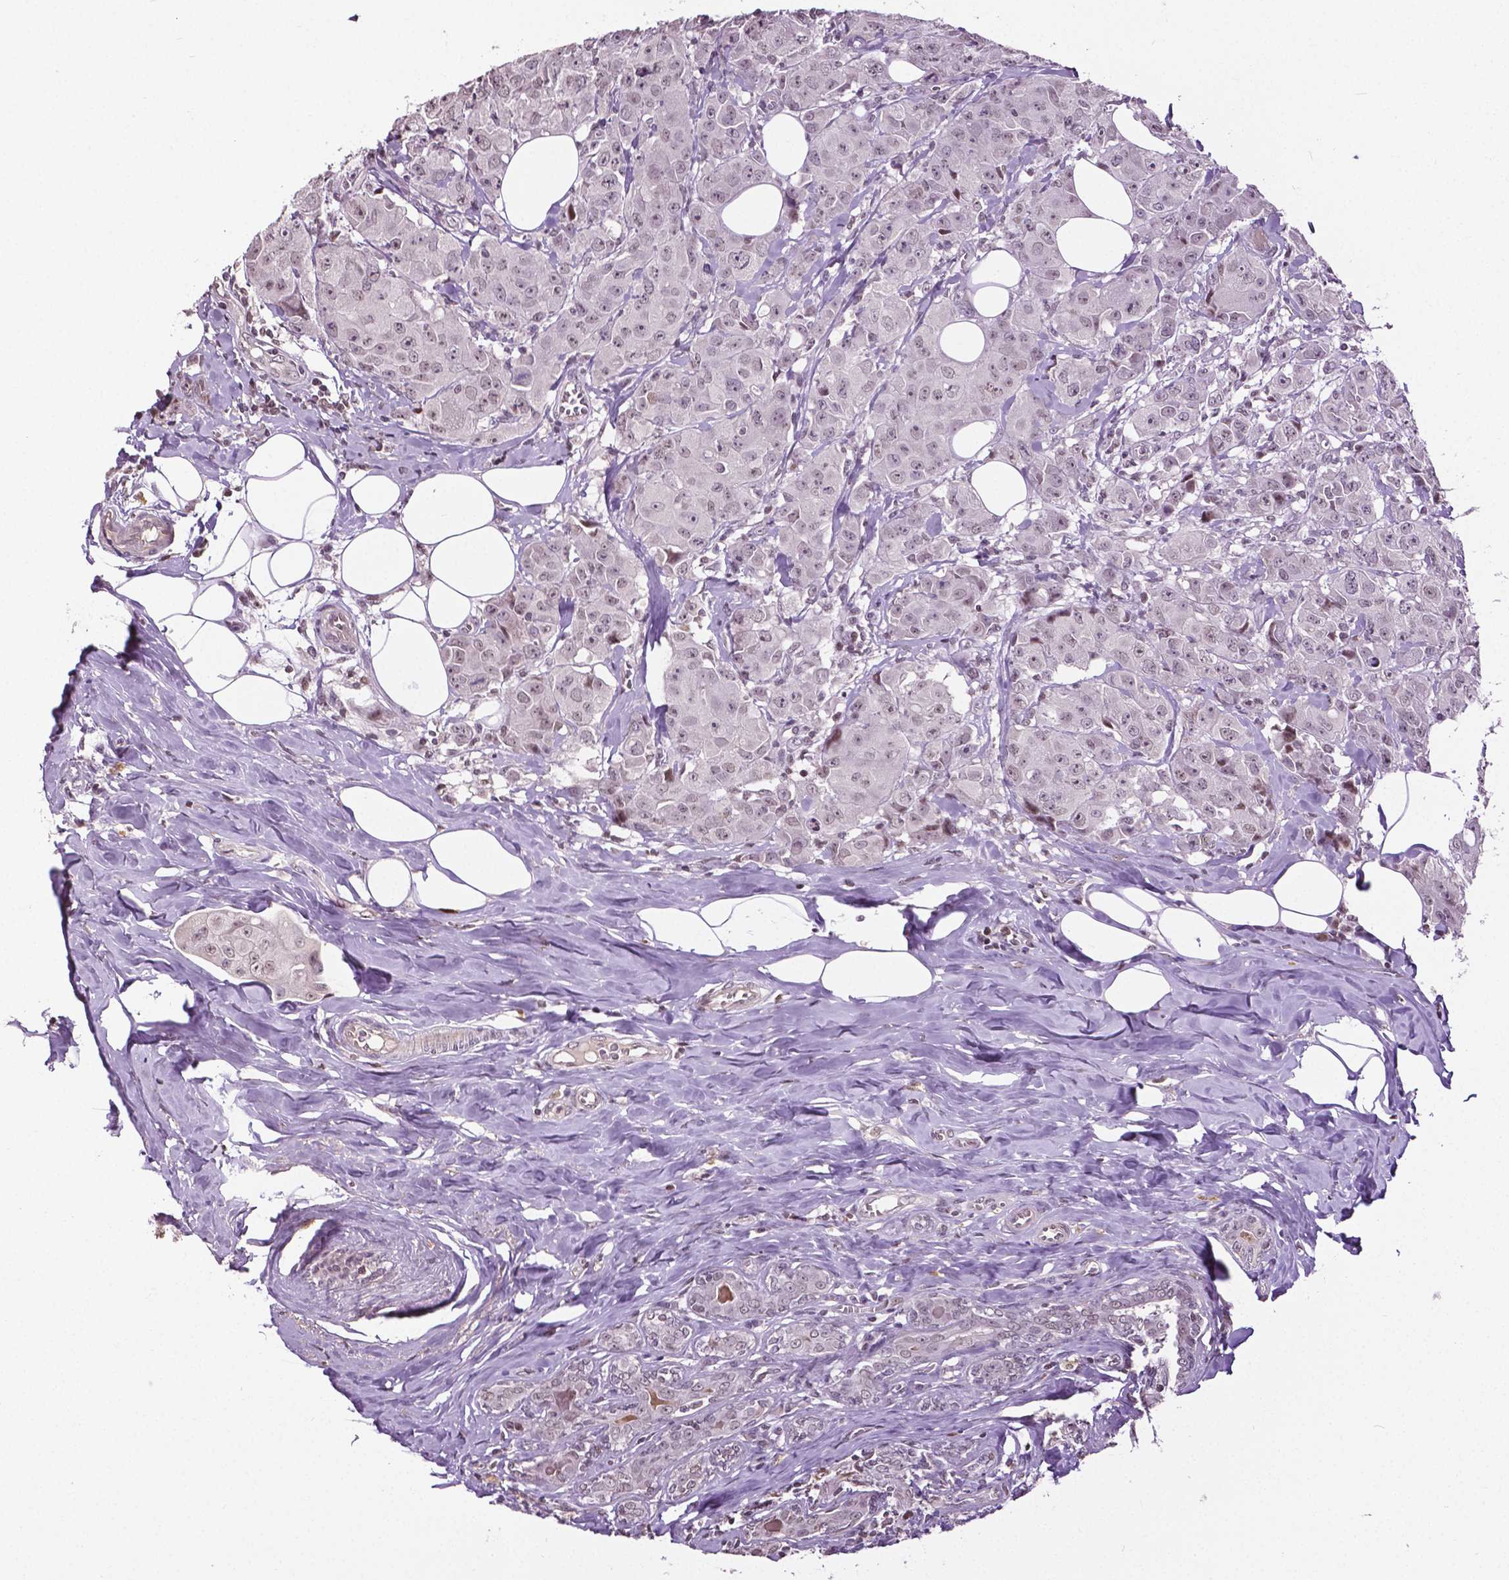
{"staining": {"intensity": "weak", "quantity": "<25%", "location": "nuclear"}, "tissue": "breast cancer", "cell_type": "Tumor cells", "image_type": "cancer", "snomed": [{"axis": "morphology", "description": "Normal tissue, NOS"}, {"axis": "morphology", "description": "Duct carcinoma"}, {"axis": "topography", "description": "Breast"}], "caption": "Tumor cells are negative for protein expression in human breast cancer (intraductal carcinoma).", "gene": "DLX5", "patient": {"sex": "female", "age": 43}}